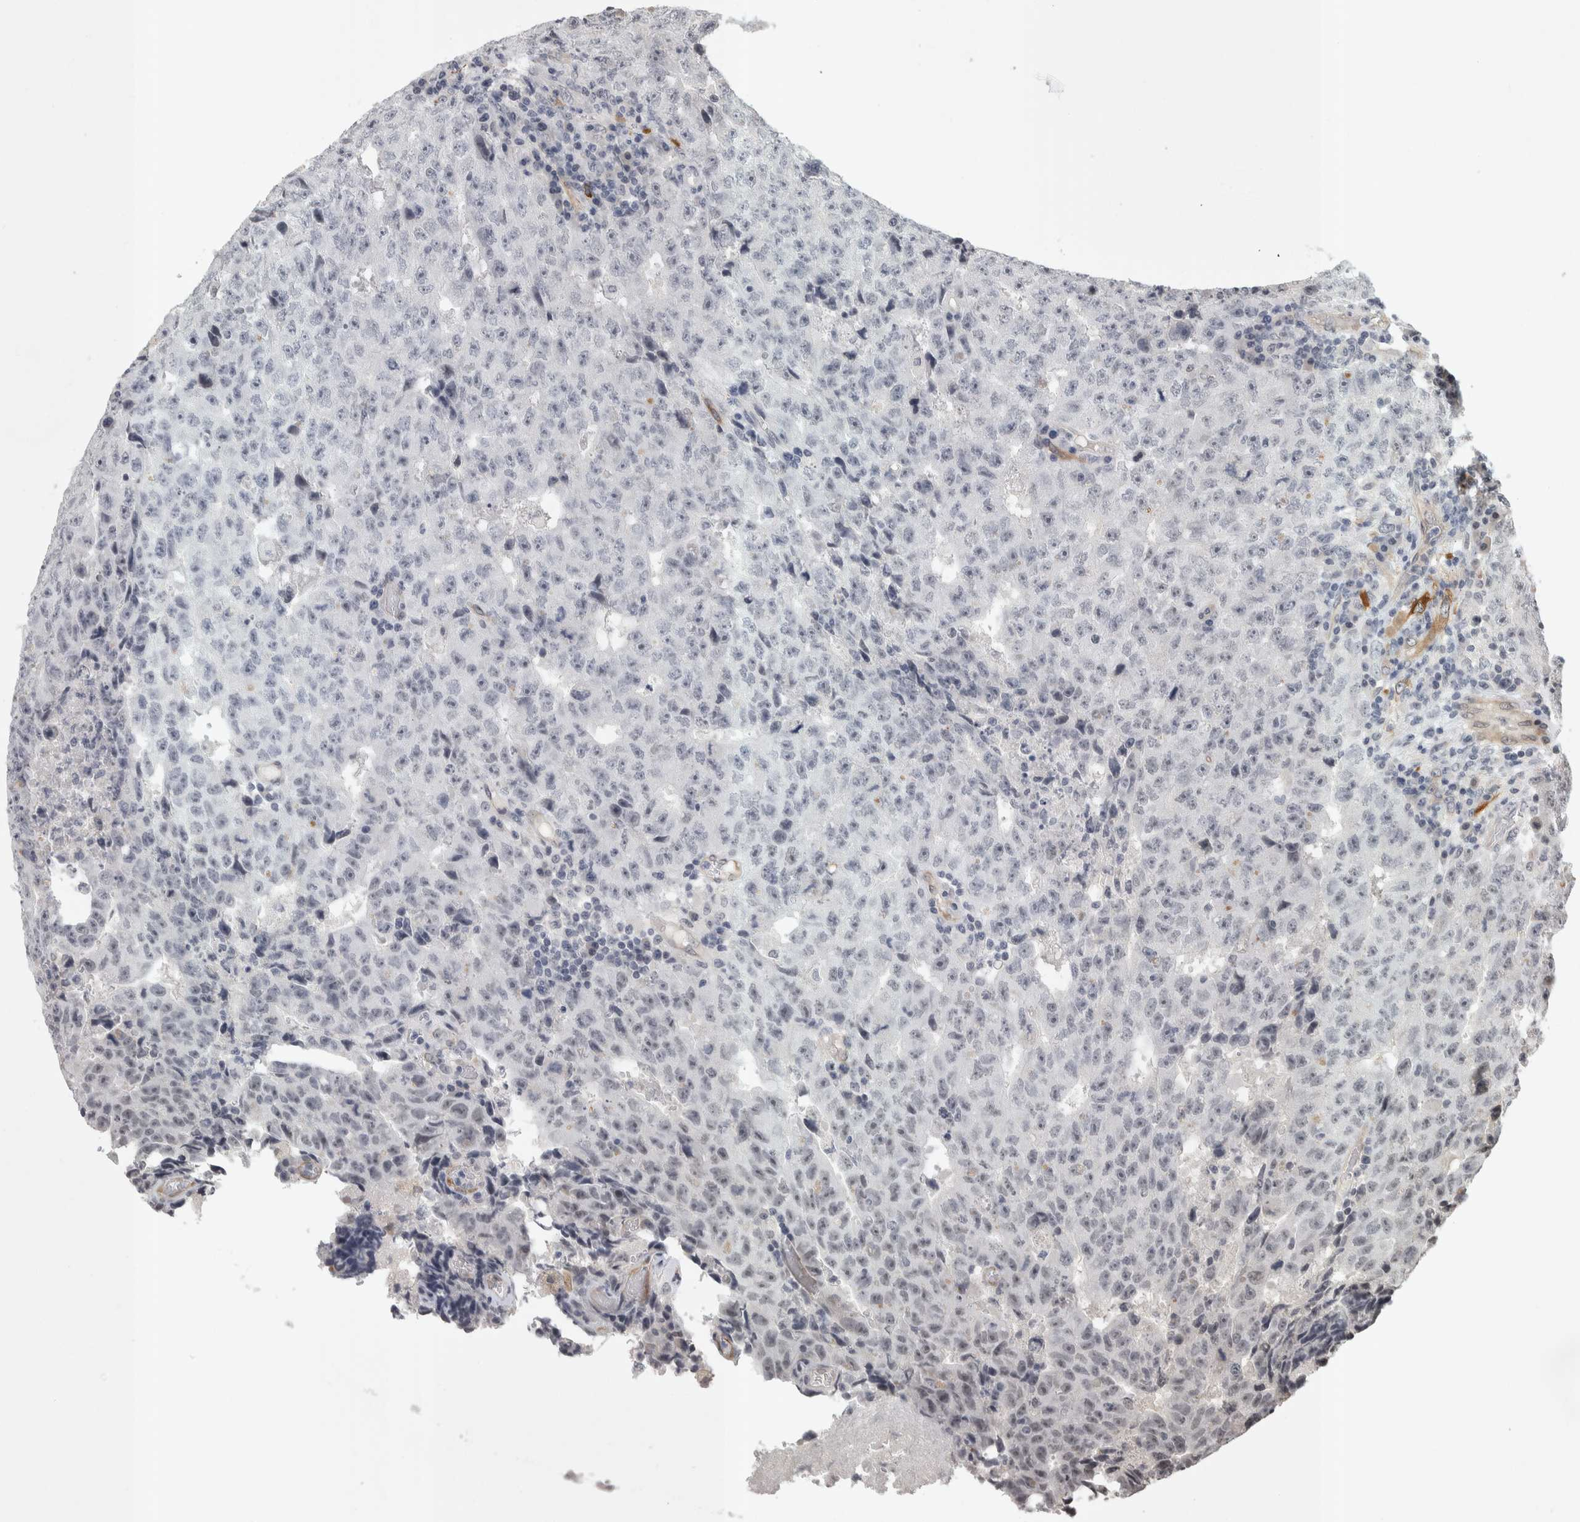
{"staining": {"intensity": "negative", "quantity": "none", "location": "none"}, "tissue": "testis cancer", "cell_type": "Tumor cells", "image_type": "cancer", "snomed": [{"axis": "morphology", "description": "Necrosis, NOS"}, {"axis": "morphology", "description": "Carcinoma, Embryonal, NOS"}, {"axis": "topography", "description": "Testis"}], "caption": "Immunohistochemical staining of human embryonal carcinoma (testis) displays no significant positivity in tumor cells.", "gene": "ZSCAN21", "patient": {"sex": "male", "age": 19}}